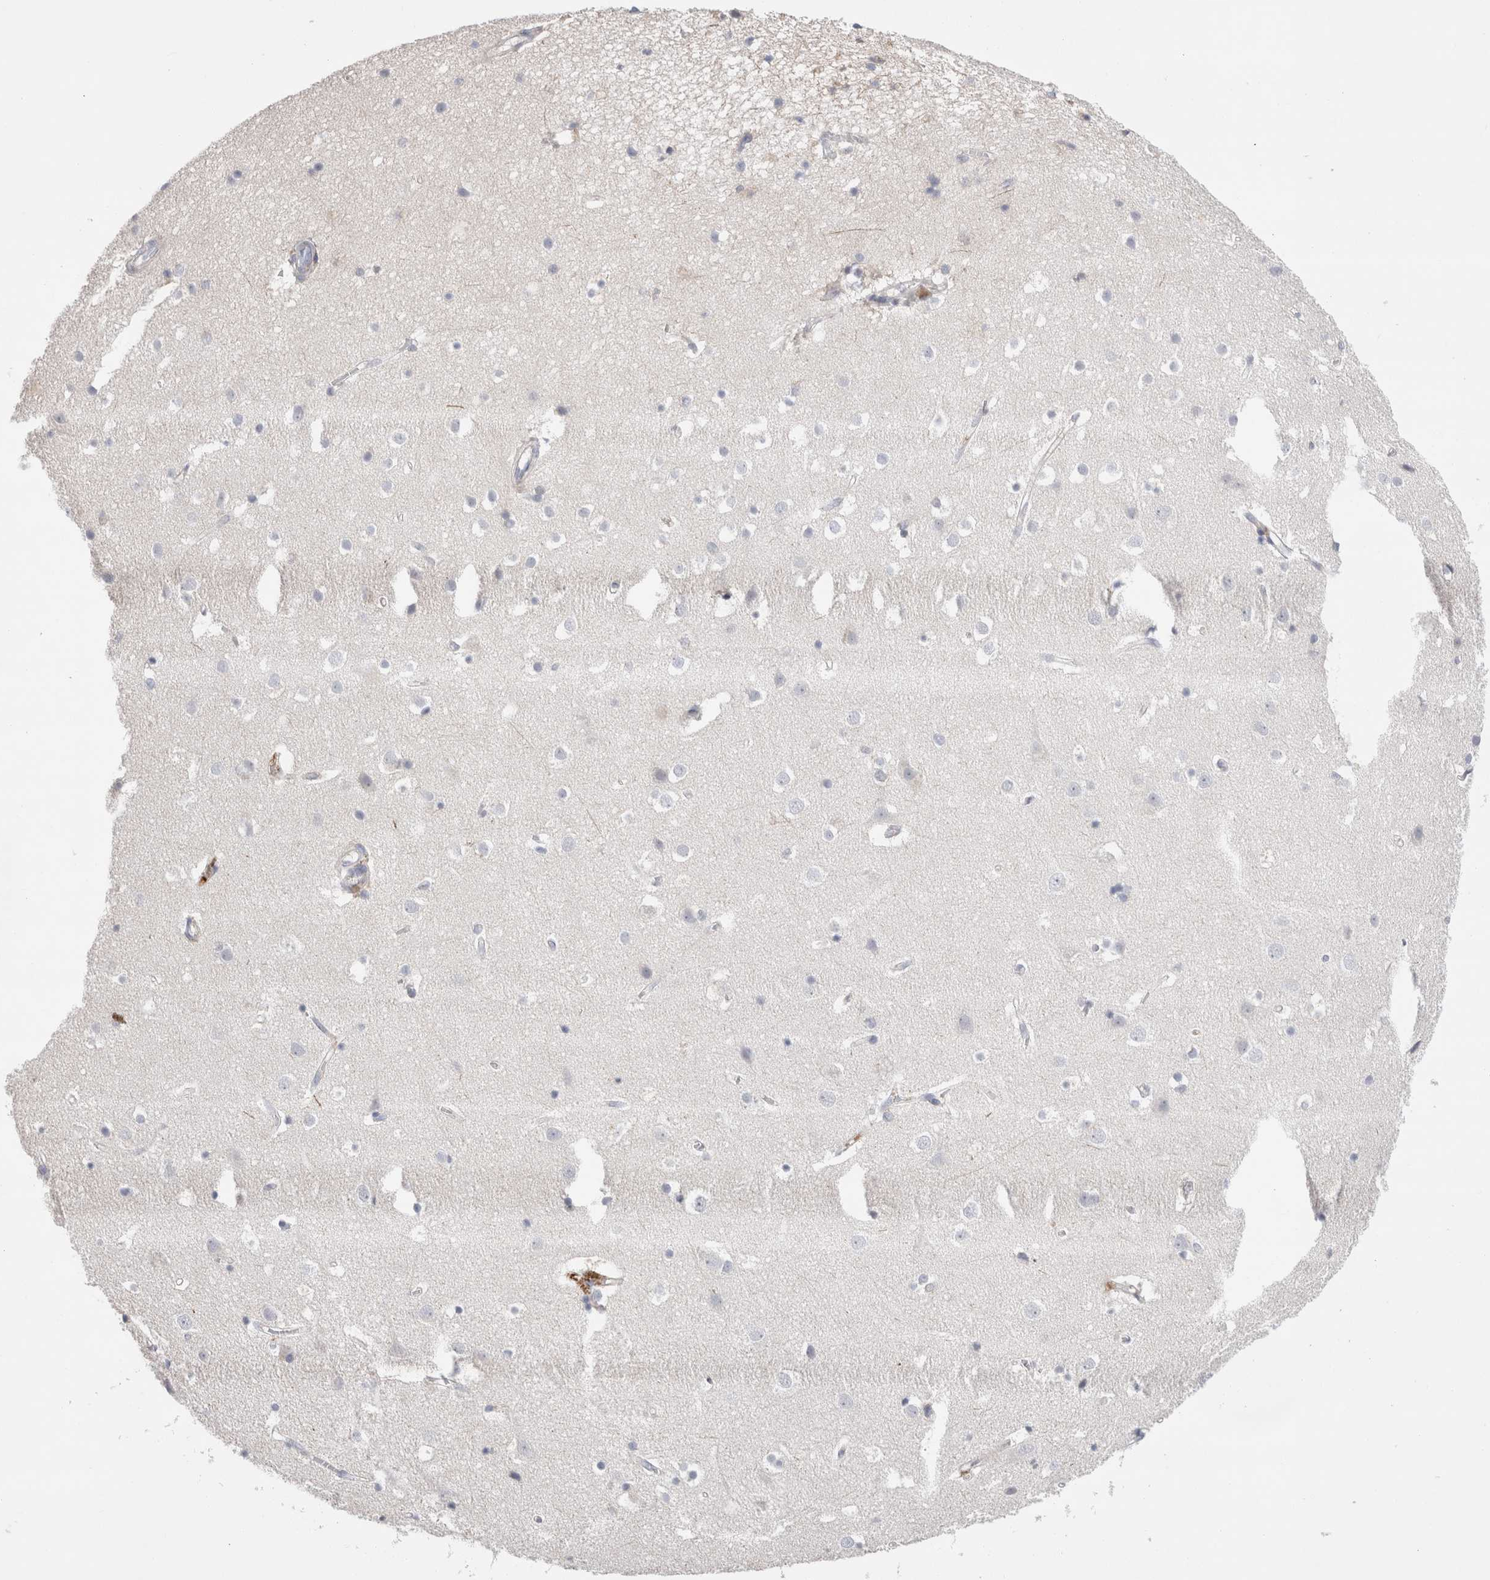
{"staining": {"intensity": "negative", "quantity": "none", "location": "none"}, "tissue": "cerebral cortex", "cell_type": "Endothelial cells", "image_type": "normal", "snomed": [{"axis": "morphology", "description": "Normal tissue, NOS"}, {"axis": "topography", "description": "Cerebral cortex"}], "caption": "Normal cerebral cortex was stained to show a protein in brown. There is no significant expression in endothelial cells.", "gene": "ECHDC2", "patient": {"sex": "male", "age": 54}}